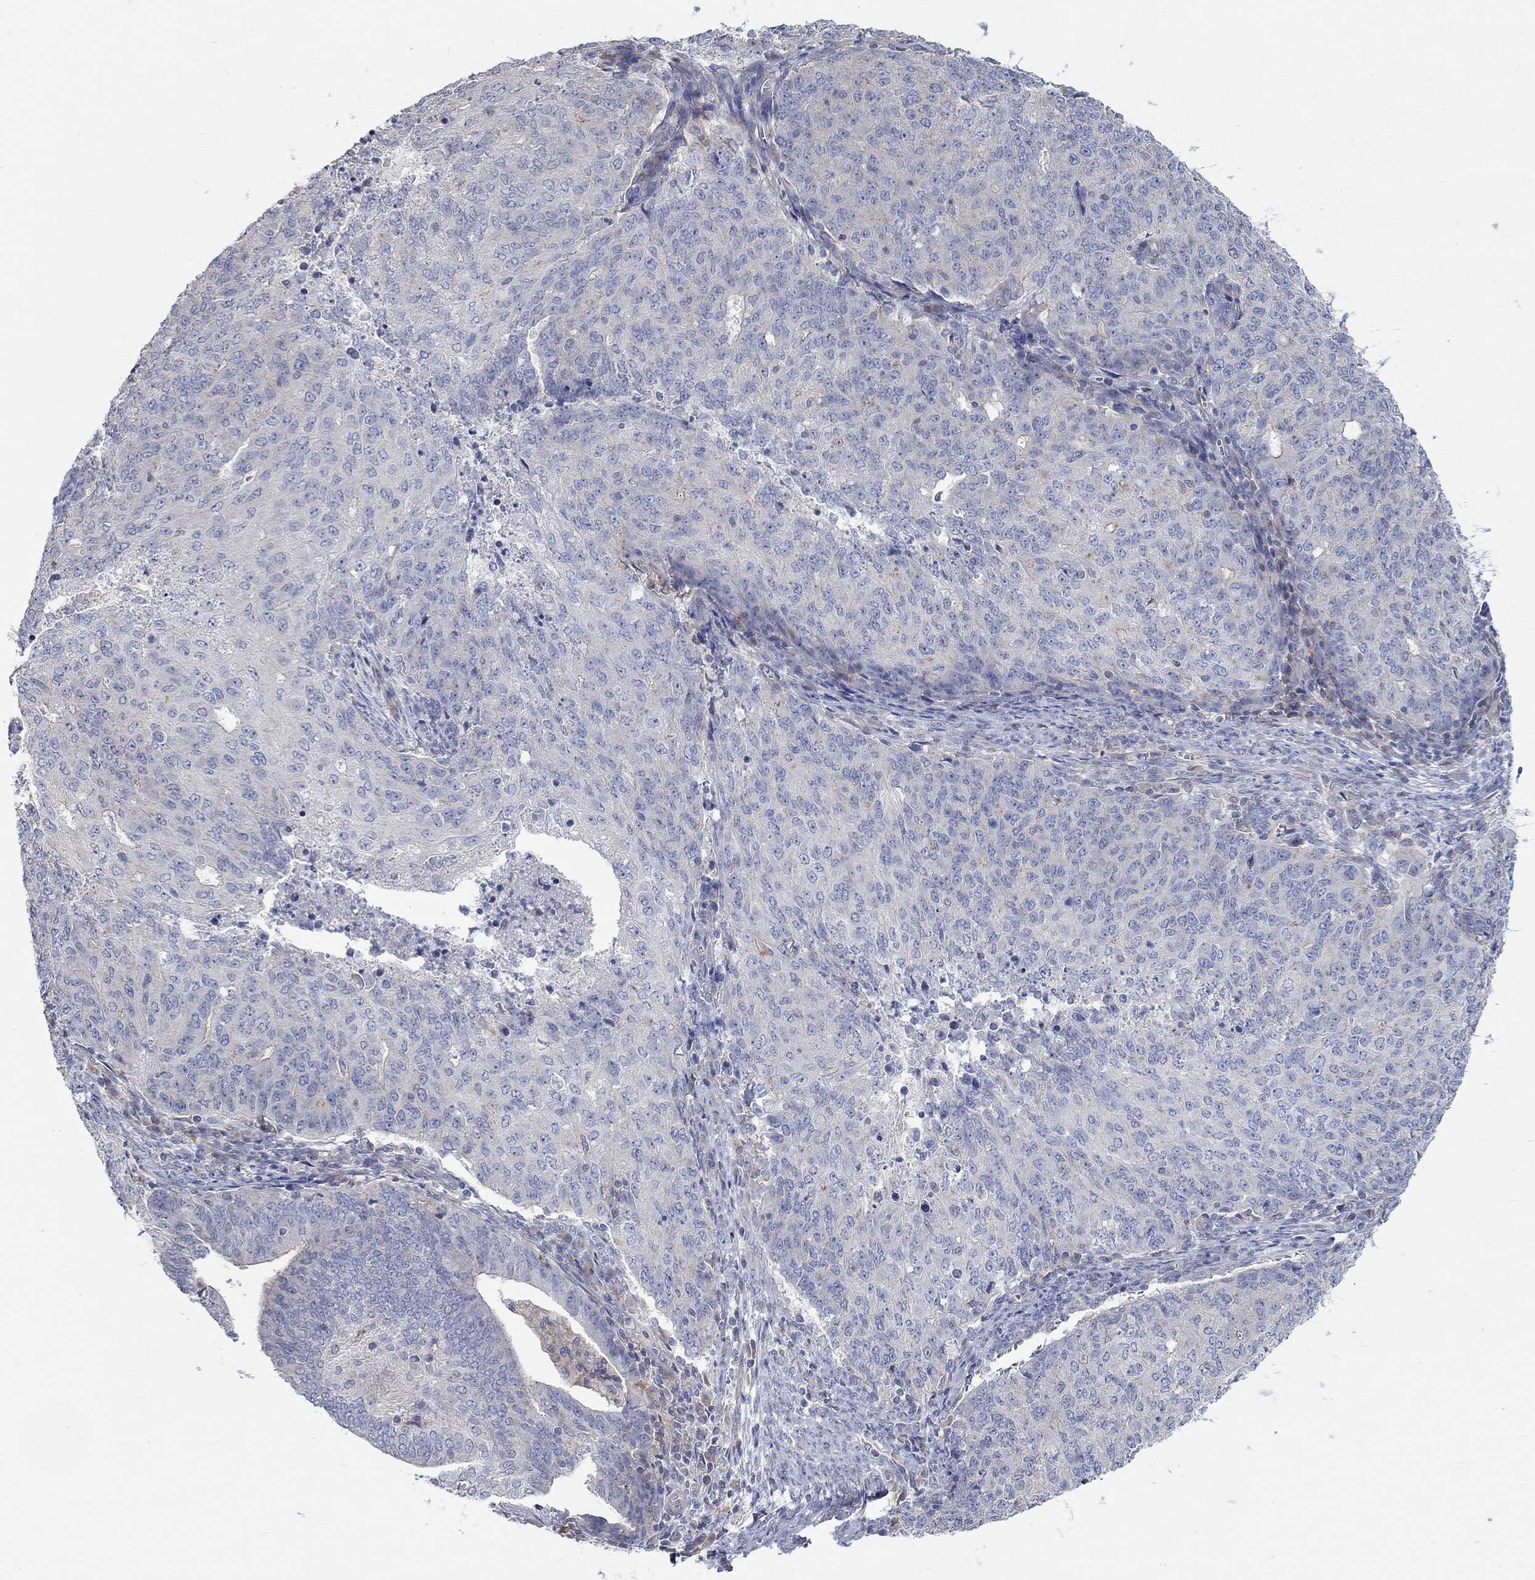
{"staining": {"intensity": "negative", "quantity": "none", "location": "none"}, "tissue": "endometrial cancer", "cell_type": "Tumor cells", "image_type": "cancer", "snomed": [{"axis": "morphology", "description": "Adenocarcinoma, NOS"}, {"axis": "topography", "description": "Endometrium"}], "caption": "Protein analysis of adenocarcinoma (endometrial) shows no significant expression in tumor cells.", "gene": "PCDHGA10", "patient": {"sex": "female", "age": 82}}